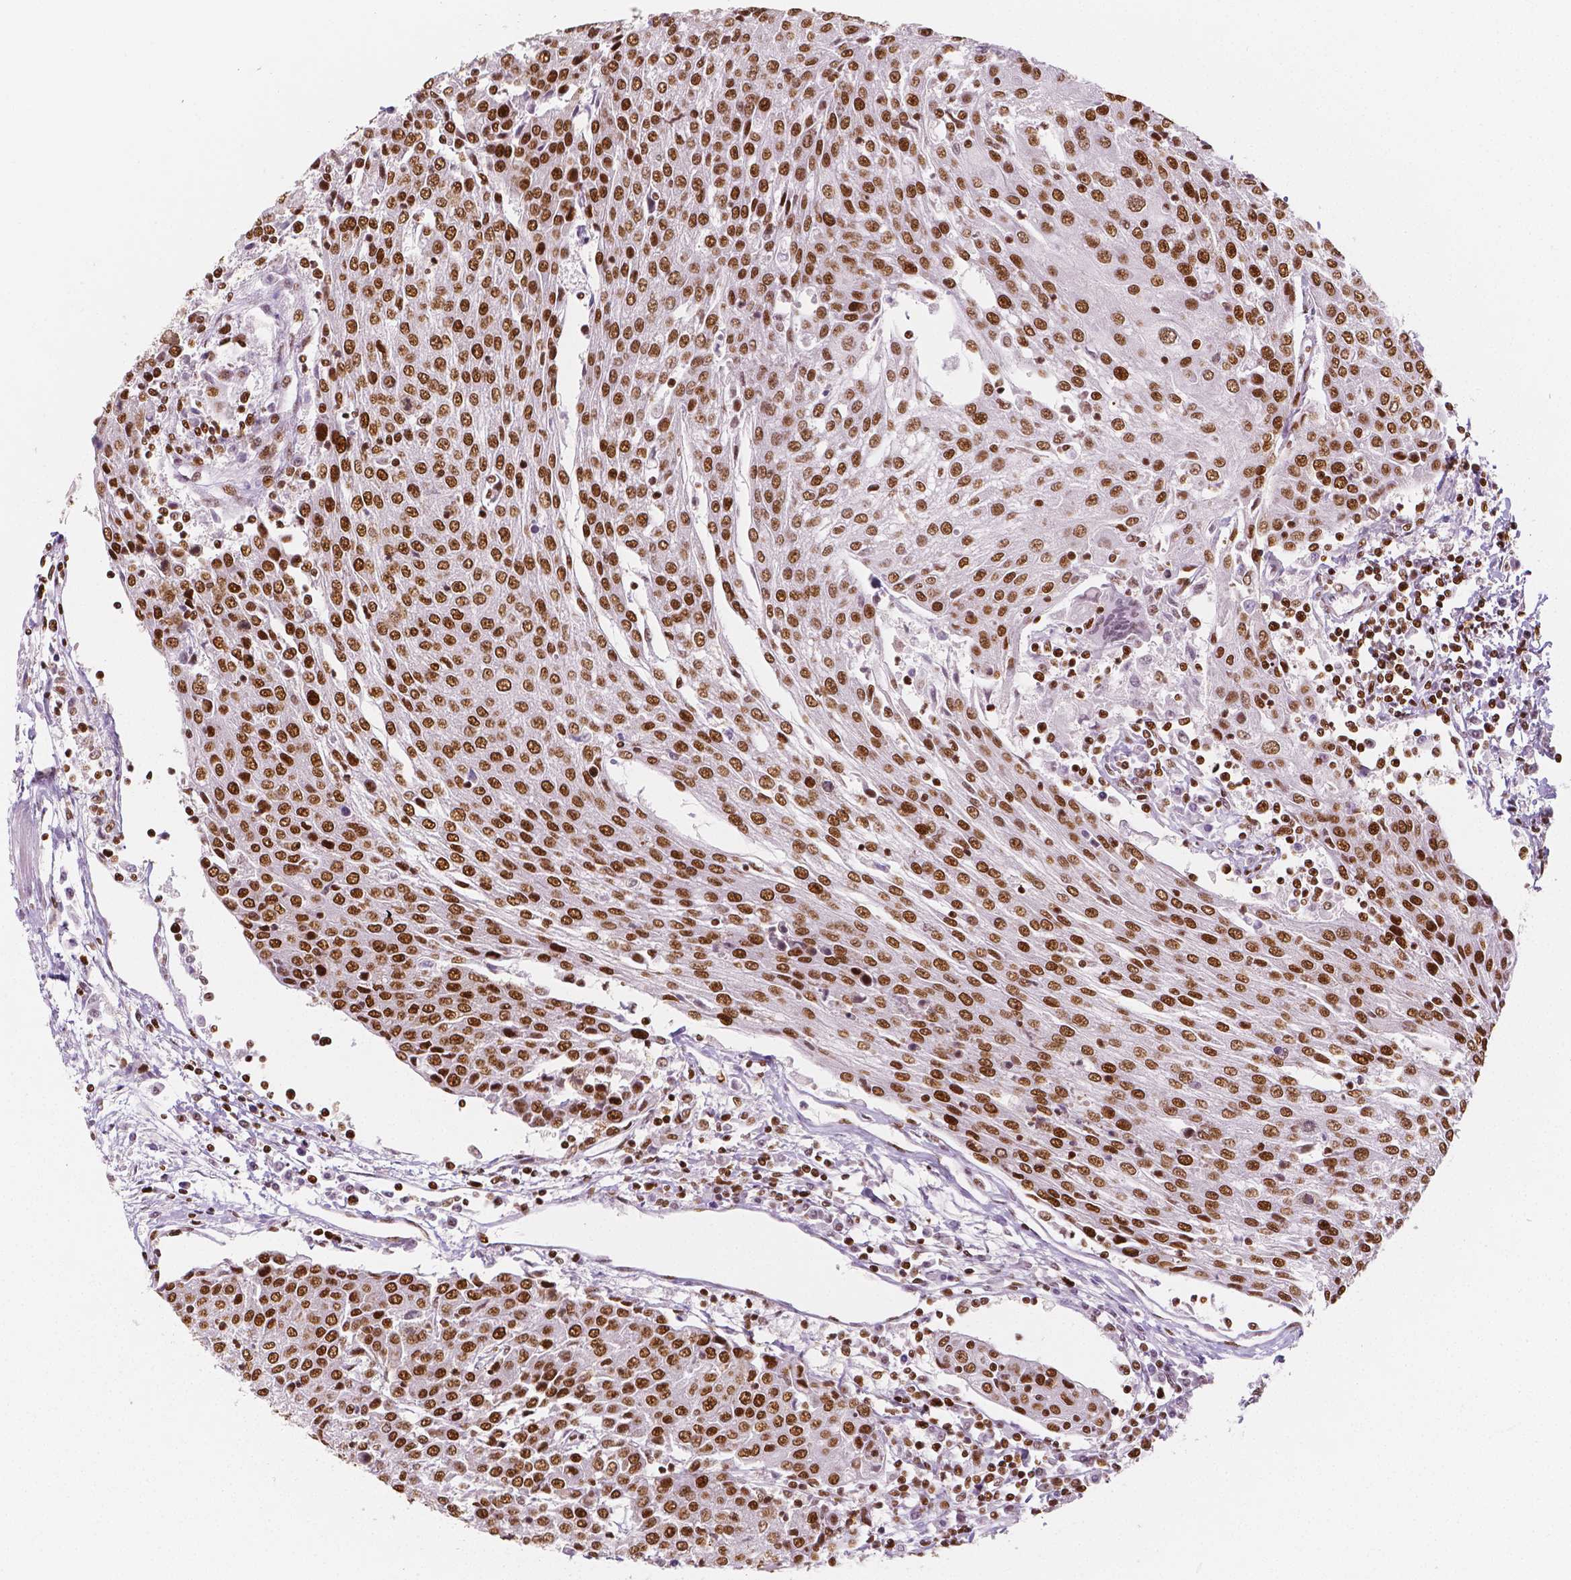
{"staining": {"intensity": "strong", "quantity": ">75%", "location": "nuclear"}, "tissue": "urothelial cancer", "cell_type": "Tumor cells", "image_type": "cancer", "snomed": [{"axis": "morphology", "description": "Urothelial carcinoma, High grade"}, {"axis": "topography", "description": "Urinary bladder"}], "caption": "Immunohistochemical staining of human urothelial carcinoma (high-grade) exhibits high levels of strong nuclear positivity in approximately >75% of tumor cells.", "gene": "HDAC1", "patient": {"sex": "female", "age": 85}}